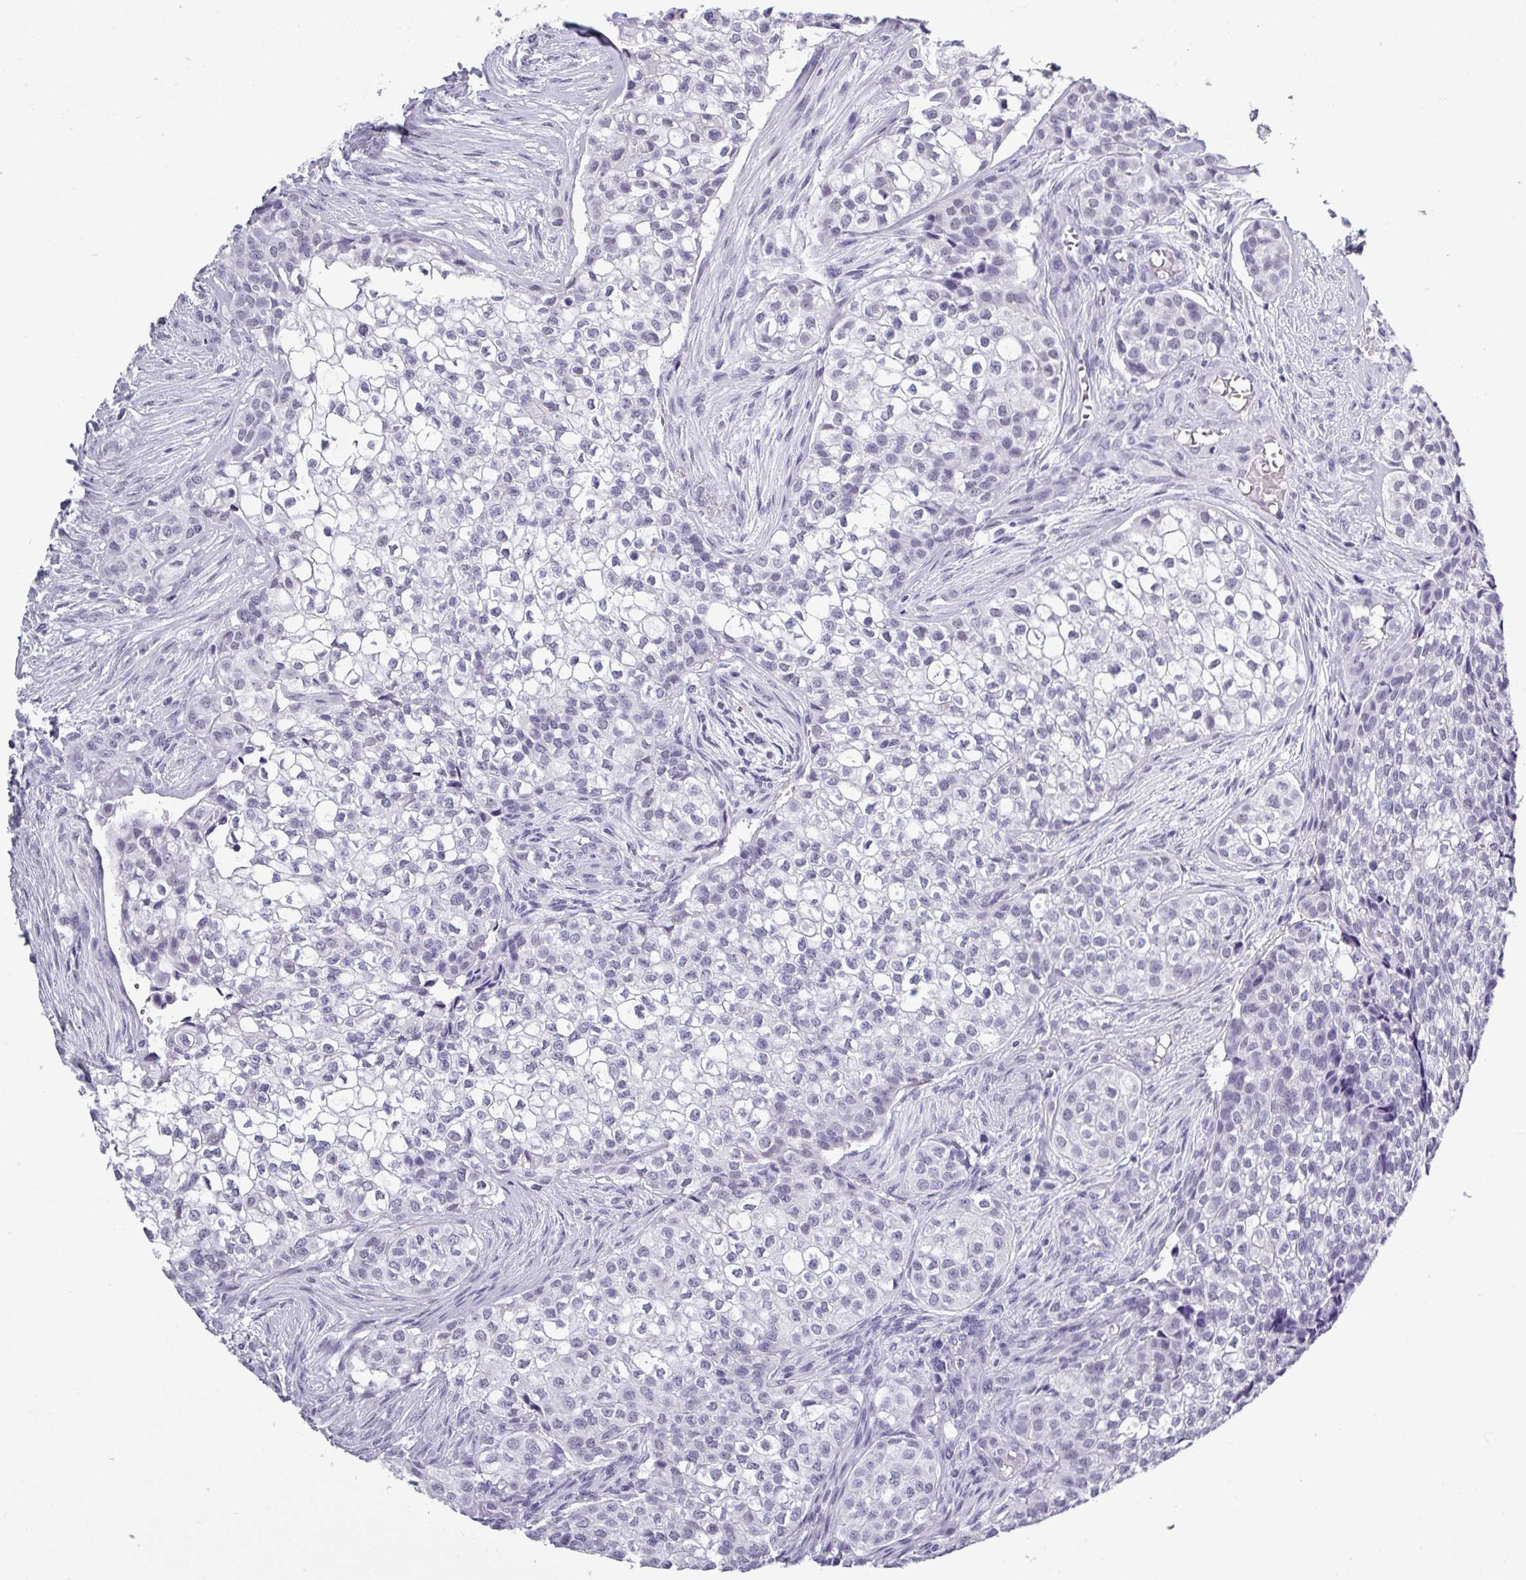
{"staining": {"intensity": "negative", "quantity": "none", "location": "none"}, "tissue": "head and neck cancer", "cell_type": "Tumor cells", "image_type": "cancer", "snomed": [{"axis": "morphology", "description": "Adenocarcinoma, NOS"}, {"axis": "topography", "description": "Head-Neck"}], "caption": "This is an immunohistochemistry (IHC) histopathology image of human head and neck adenocarcinoma. There is no expression in tumor cells.", "gene": "SRGAP1", "patient": {"sex": "male", "age": 81}}